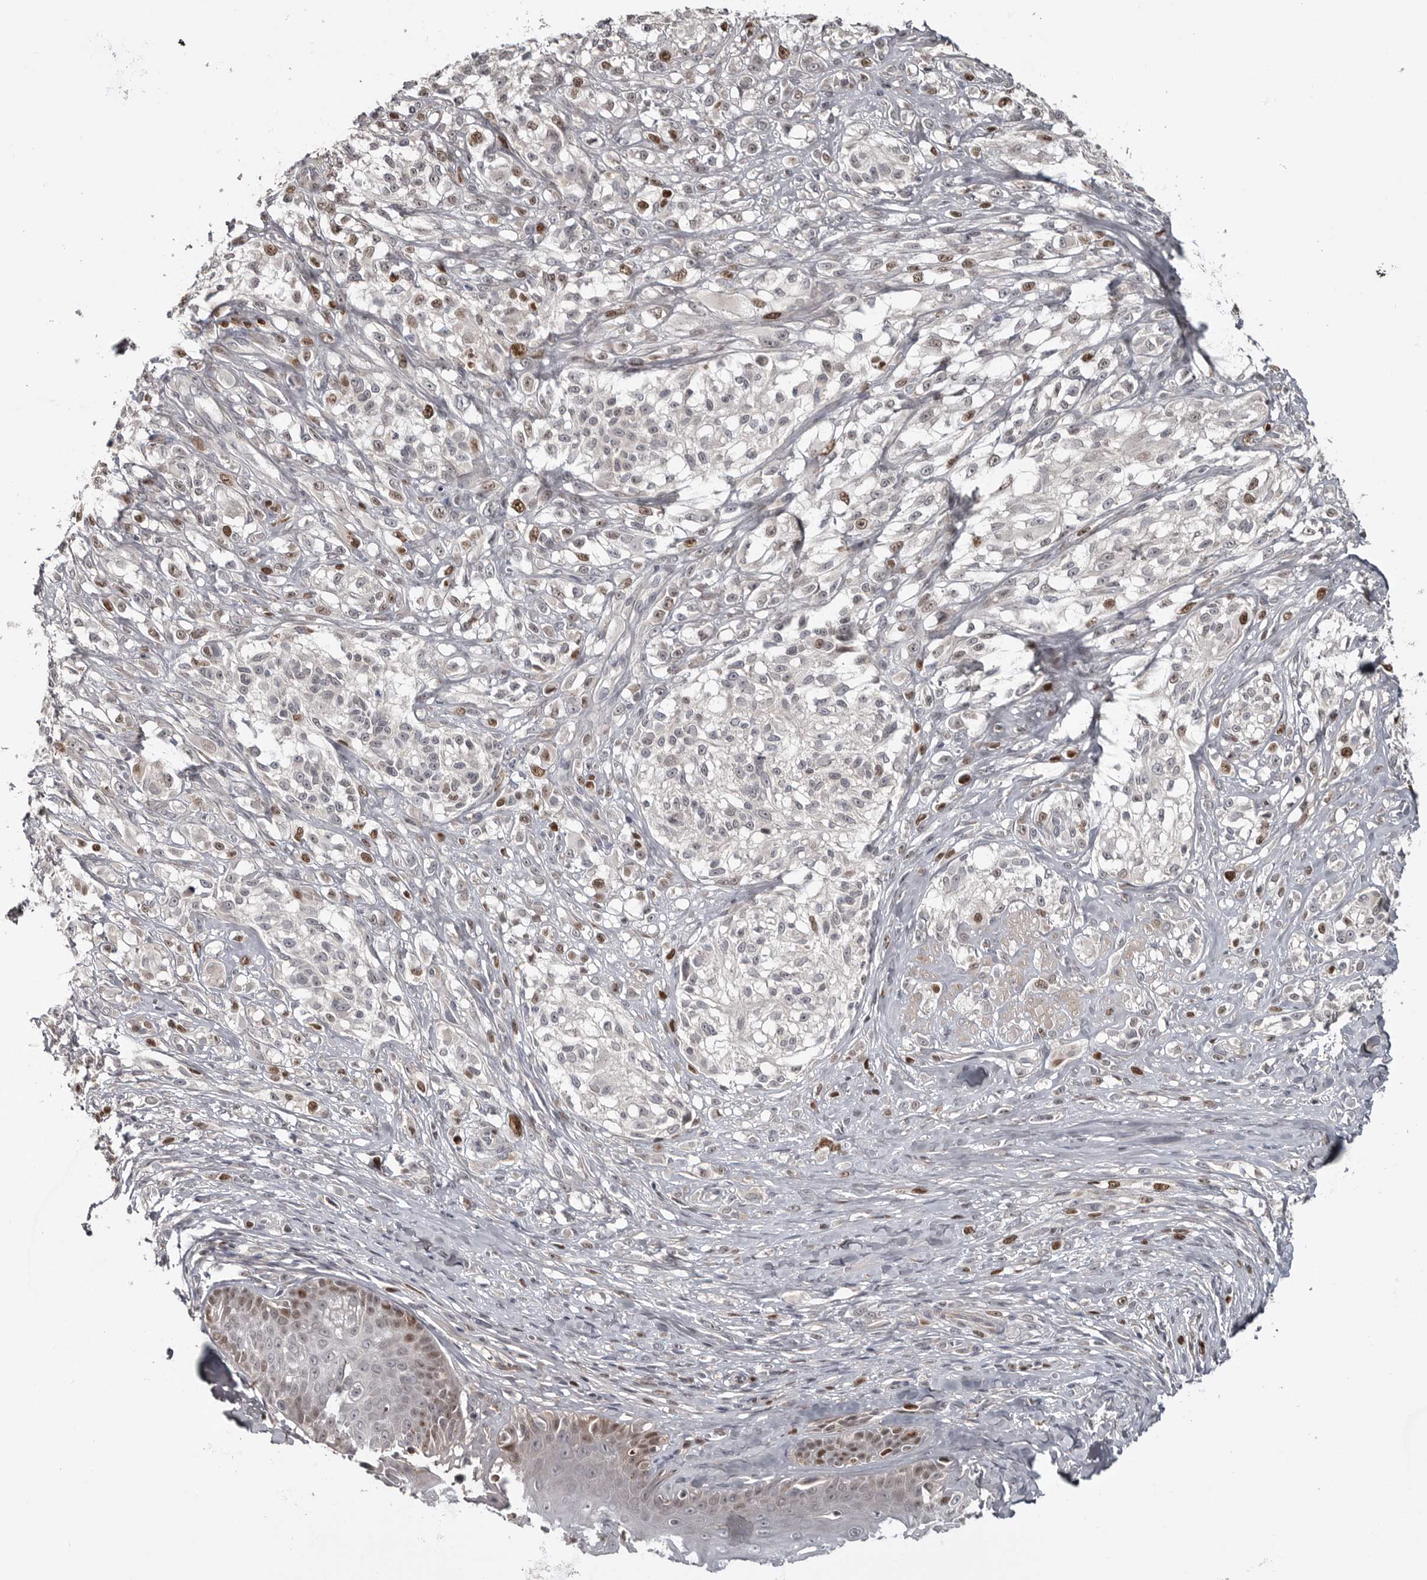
{"staining": {"intensity": "moderate", "quantity": "25%-75%", "location": "nuclear"}, "tissue": "melanoma", "cell_type": "Tumor cells", "image_type": "cancer", "snomed": [{"axis": "morphology", "description": "Malignant melanoma, NOS"}, {"axis": "topography", "description": "Skin of head"}], "caption": "Brown immunohistochemical staining in human melanoma shows moderate nuclear expression in approximately 25%-75% of tumor cells.", "gene": "ZNF277", "patient": {"sex": "male", "age": 83}}